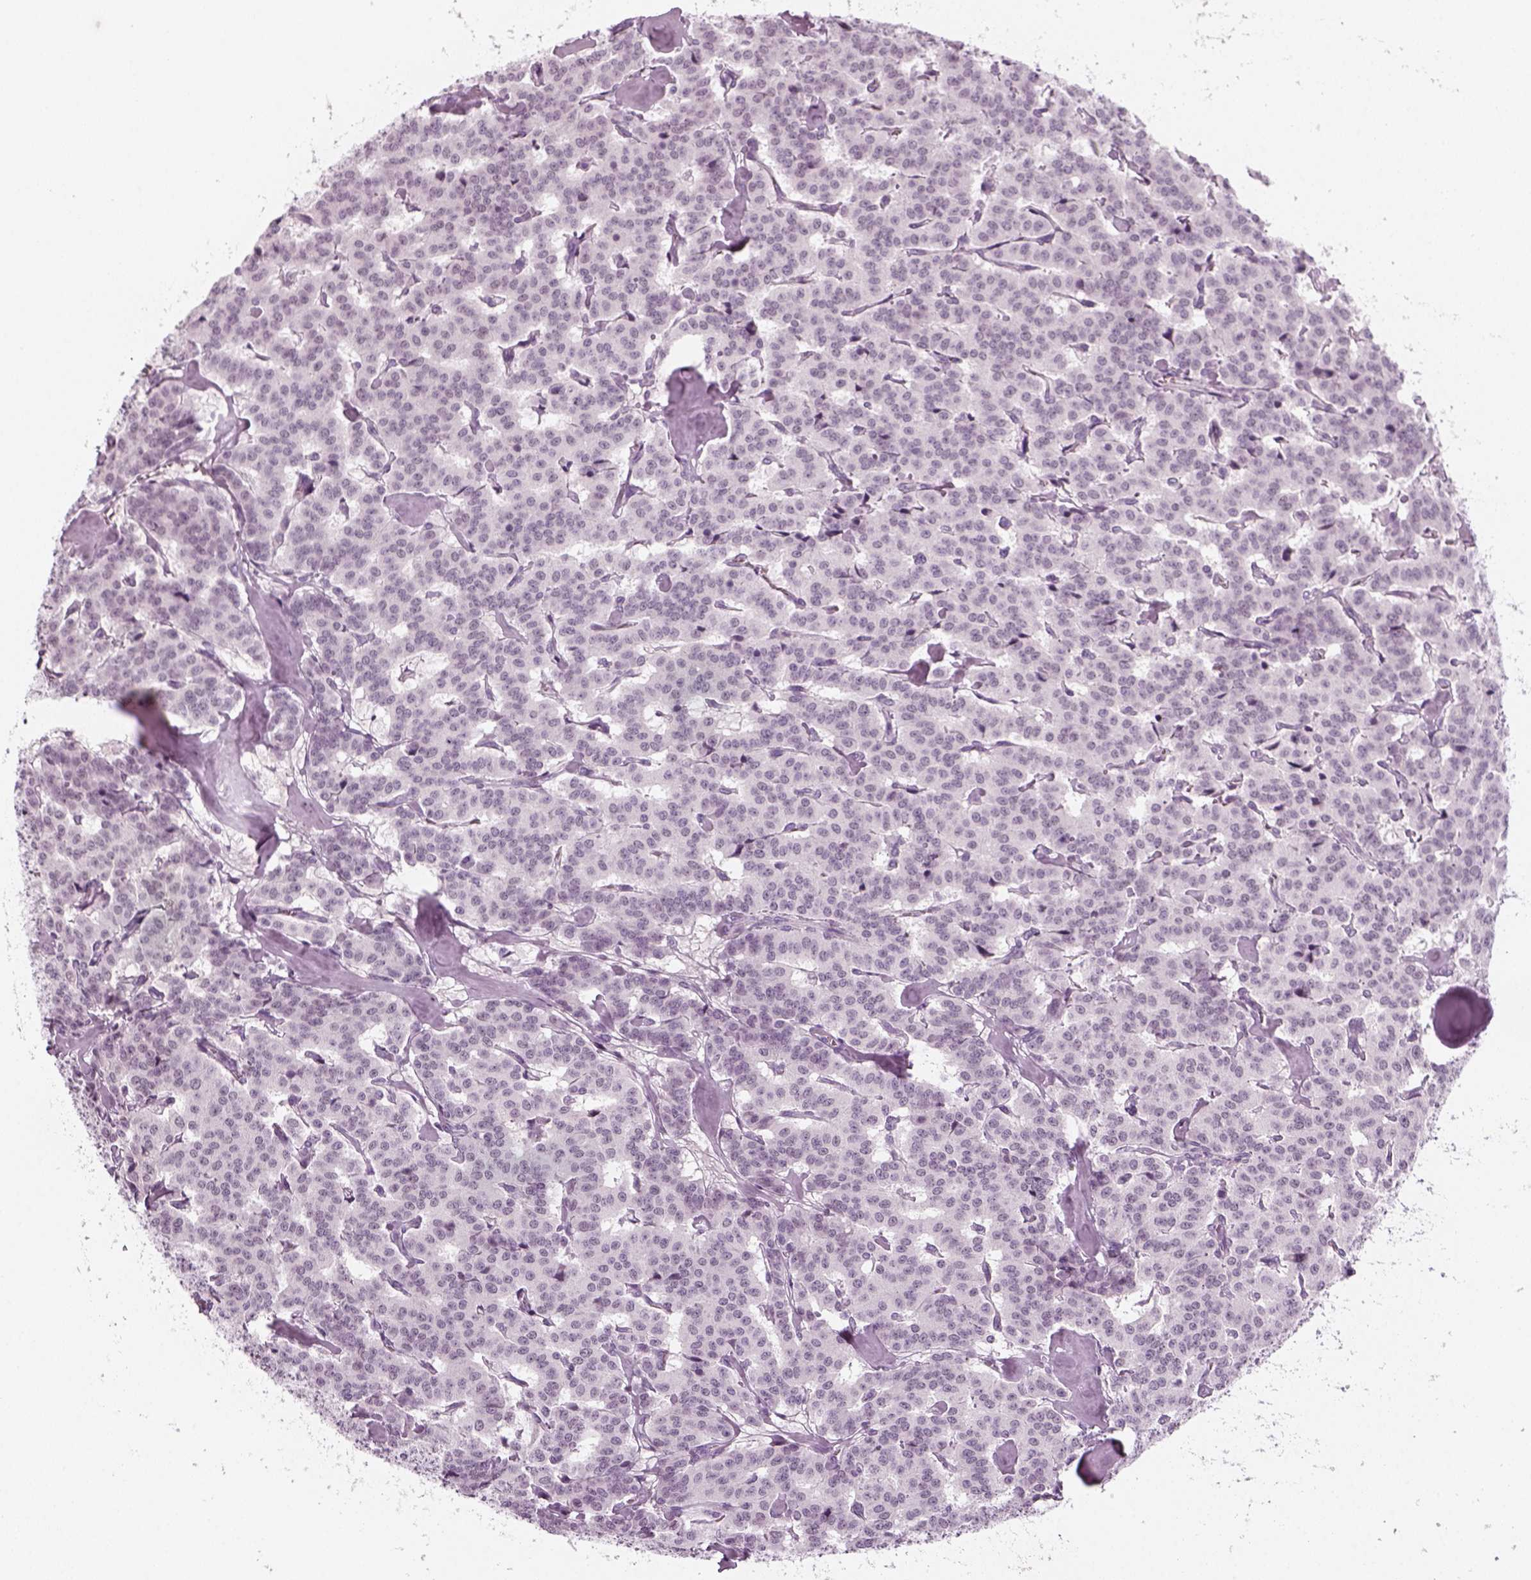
{"staining": {"intensity": "negative", "quantity": "none", "location": "none"}, "tissue": "carcinoid", "cell_type": "Tumor cells", "image_type": "cancer", "snomed": [{"axis": "morphology", "description": "Carcinoid, malignant, NOS"}, {"axis": "topography", "description": "Lung"}], "caption": "An image of malignant carcinoid stained for a protein shows no brown staining in tumor cells. (Stains: DAB immunohistochemistry with hematoxylin counter stain, Microscopy: brightfield microscopy at high magnification).", "gene": "KRT75", "patient": {"sex": "female", "age": 46}}